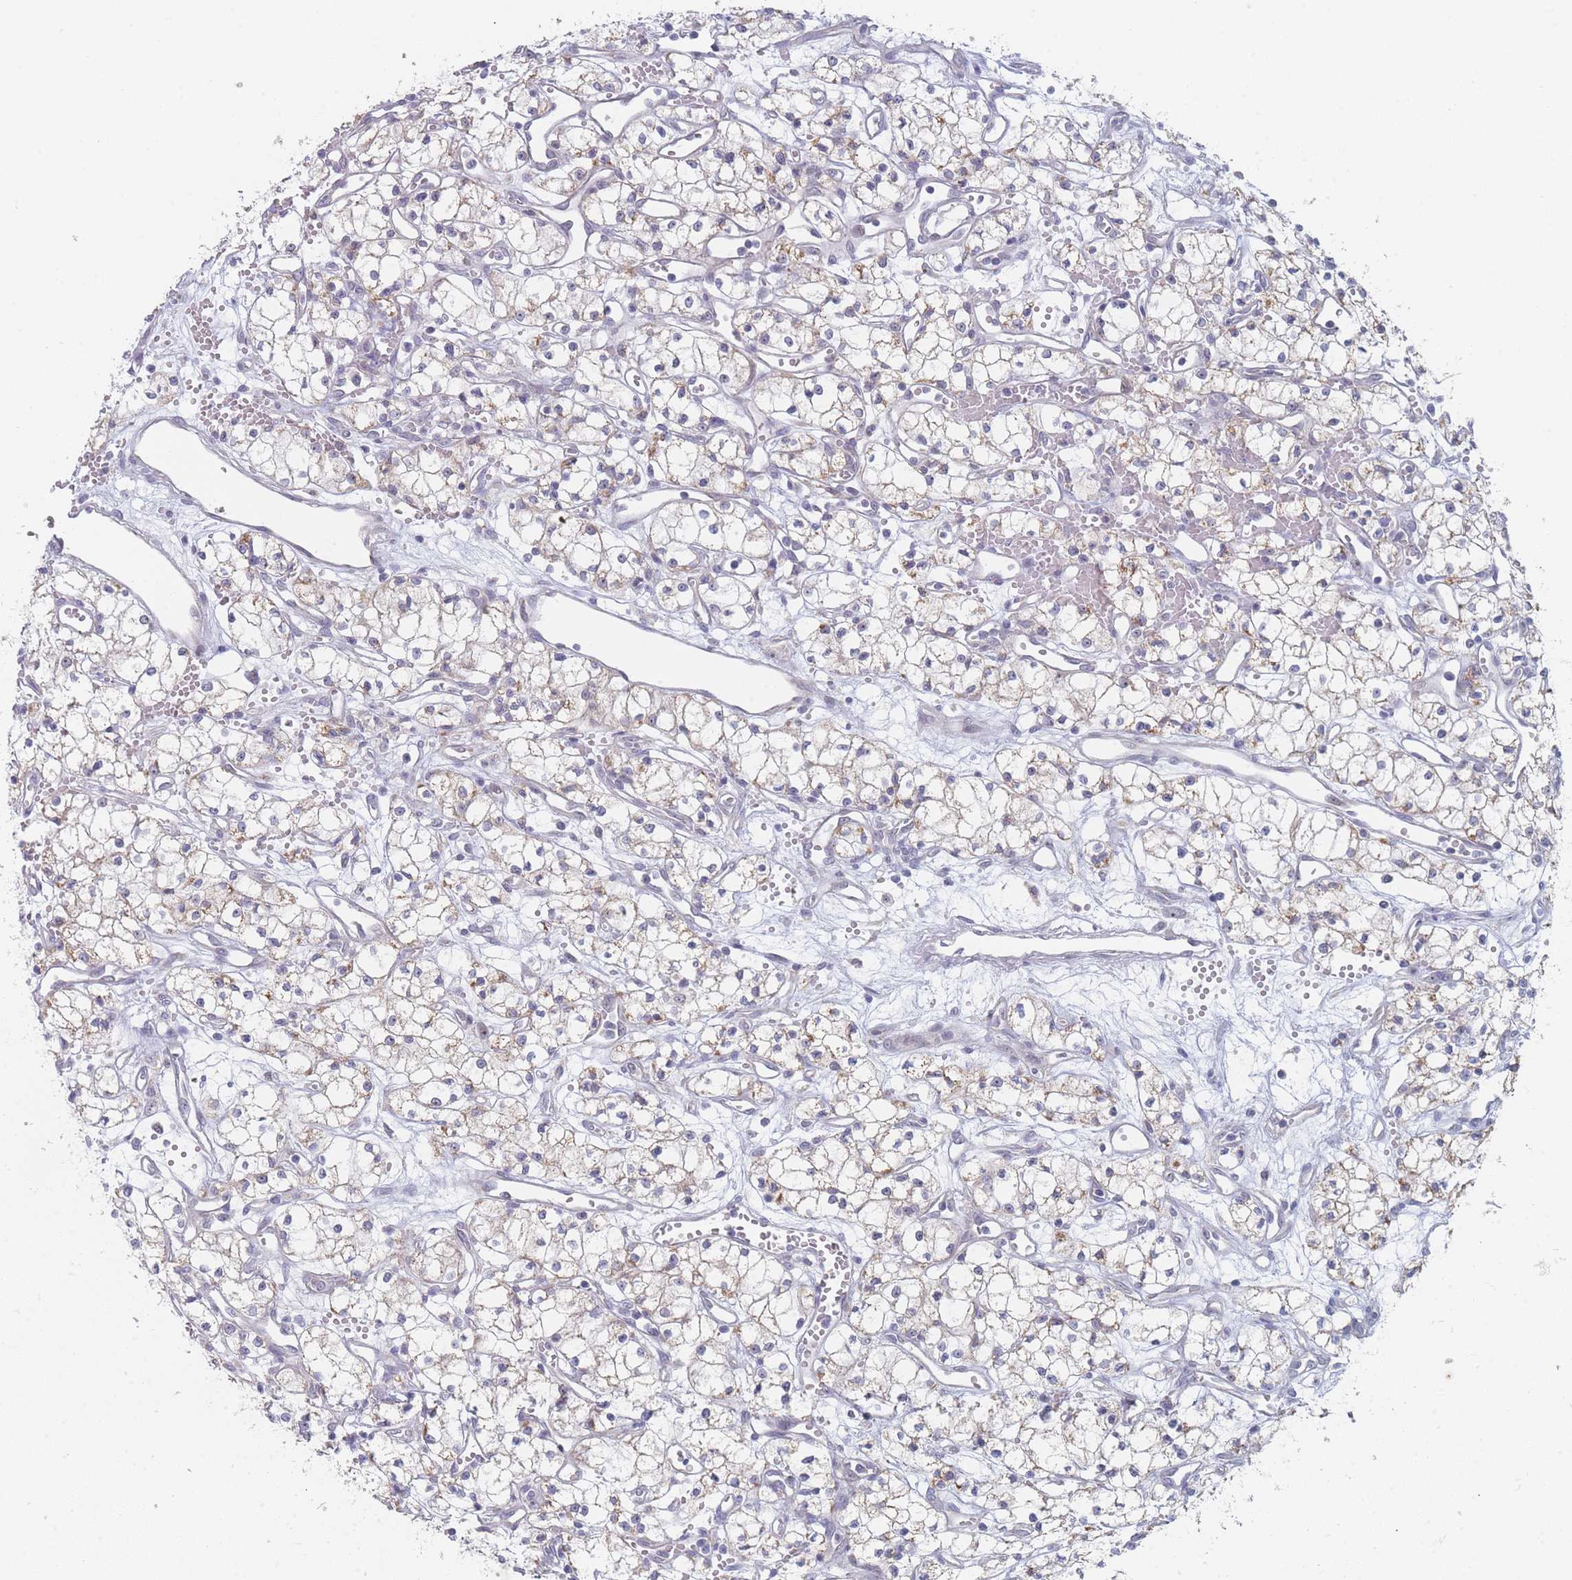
{"staining": {"intensity": "weak", "quantity": "<25%", "location": "cytoplasmic/membranous"}, "tissue": "renal cancer", "cell_type": "Tumor cells", "image_type": "cancer", "snomed": [{"axis": "morphology", "description": "Adenocarcinoma, NOS"}, {"axis": "topography", "description": "Kidney"}], "caption": "Micrograph shows no protein staining in tumor cells of renal cancer tissue.", "gene": "RNF8", "patient": {"sex": "male", "age": 59}}